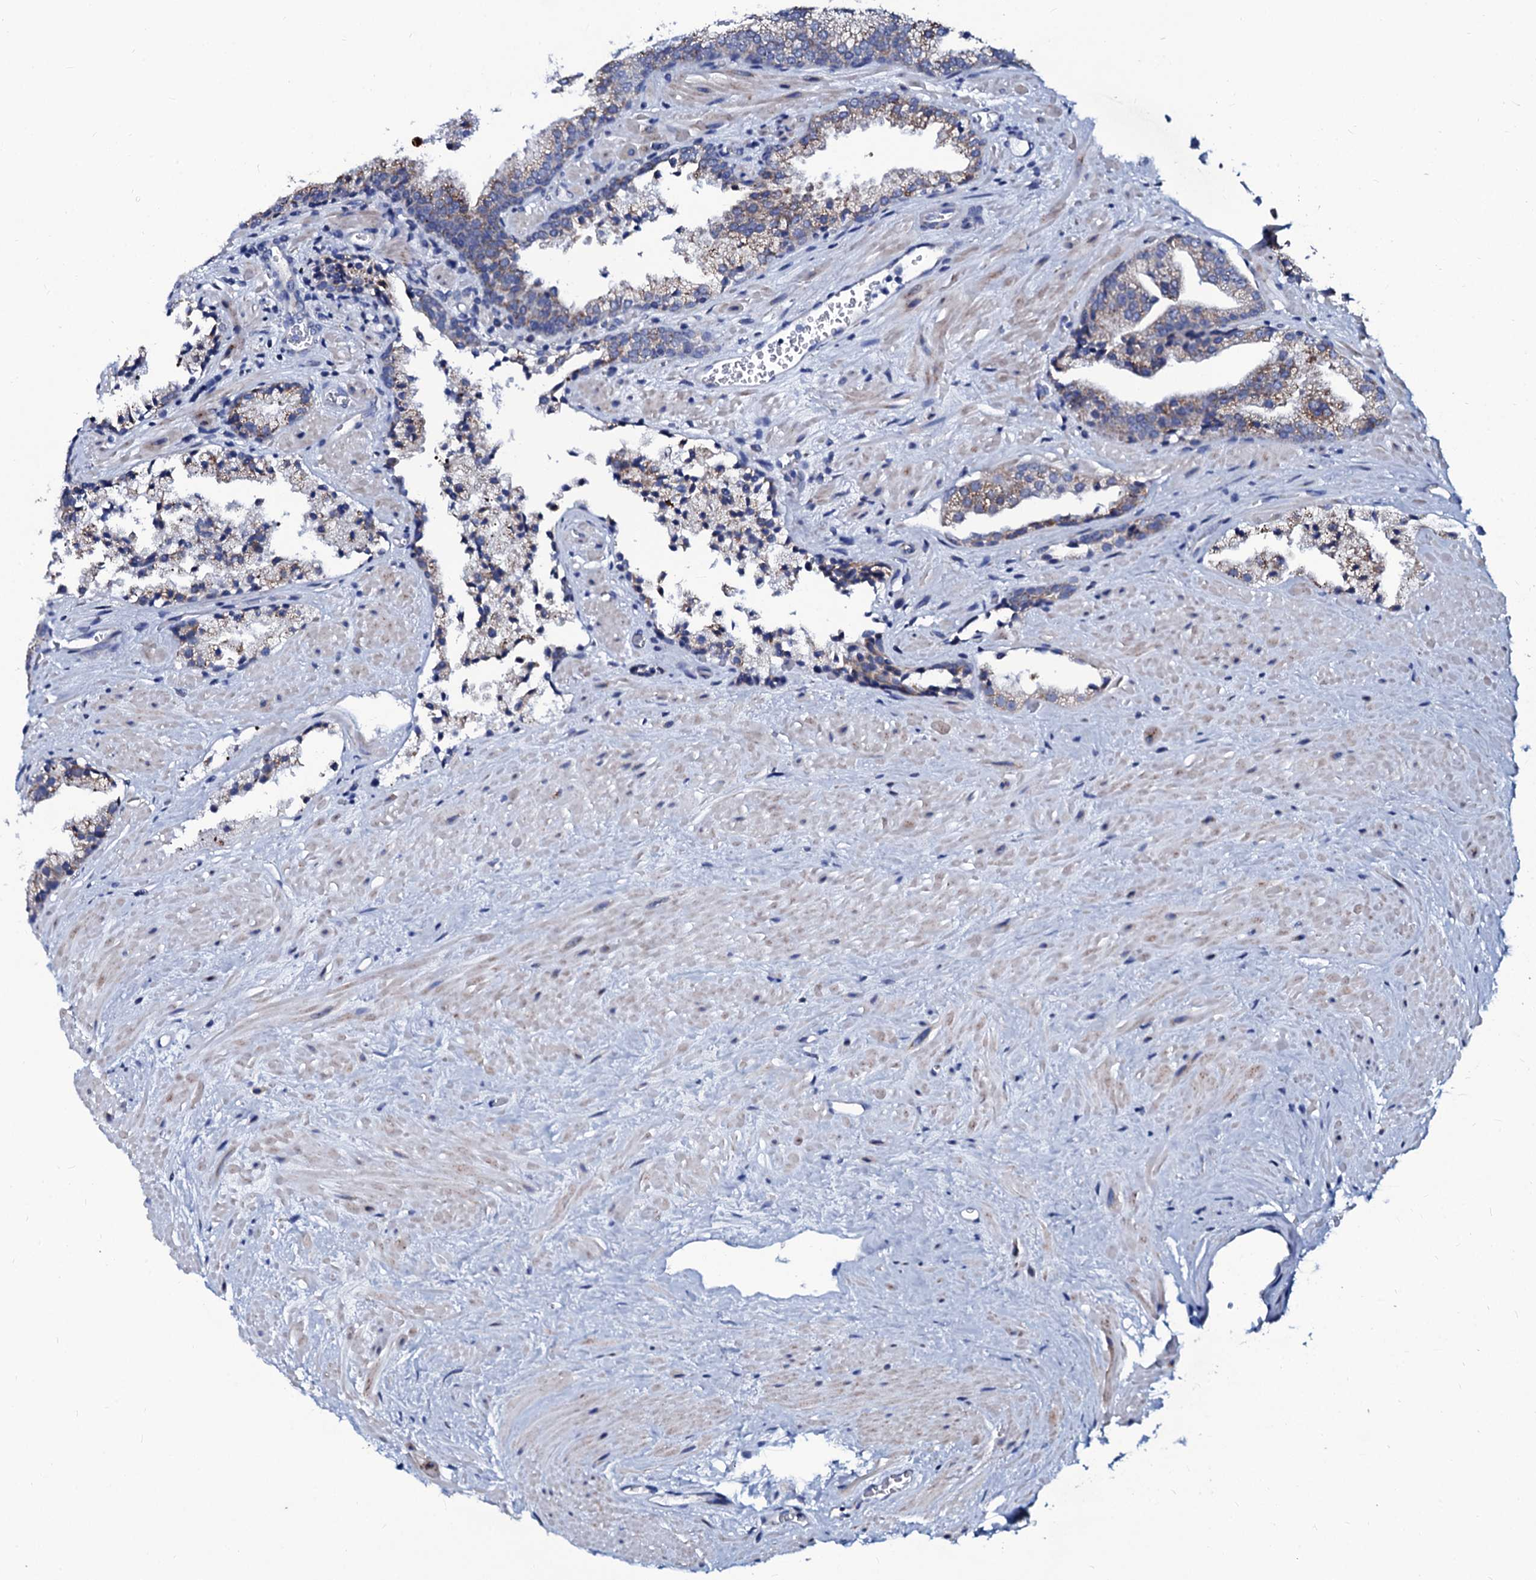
{"staining": {"intensity": "moderate", "quantity": "<25%", "location": "cytoplasmic/membranous"}, "tissue": "prostate cancer", "cell_type": "Tumor cells", "image_type": "cancer", "snomed": [{"axis": "morphology", "description": "Adenocarcinoma, High grade"}, {"axis": "topography", "description": "Prostate"}], "caption": "Prostate high-grade adenocarcinoma stained for a protein (brown) shows moderate cytoplasmic/membranous positive positivity in about <25% of tumor cells.", "gene": "SLC37A4", "patient": {"sex": "male", "age": 71}}